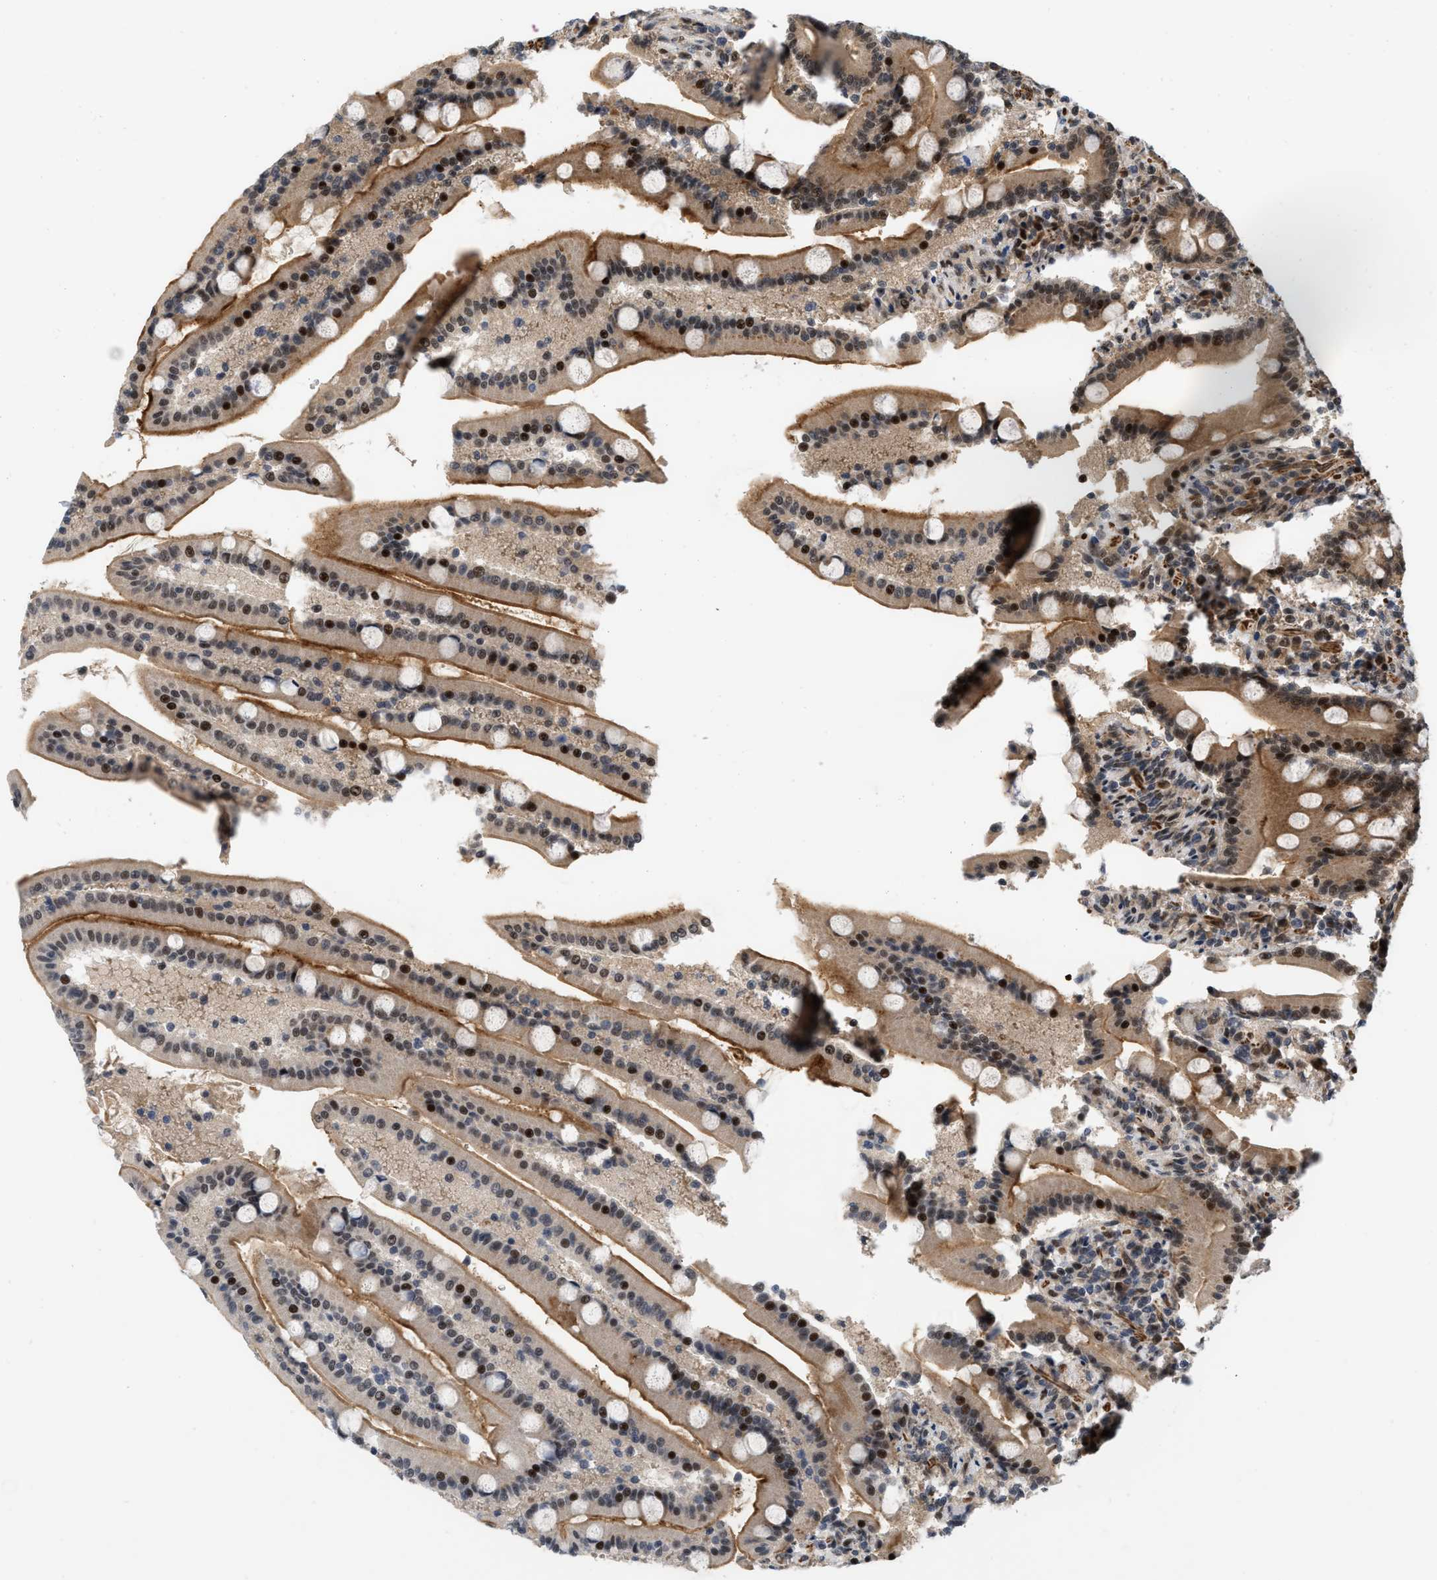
{"staining": {"intensity": "strong", "quantity": ">75%", "location": "cytoplasmic/membranous,nuclear"}, "tissue": "duodenum", "cell_type": "Glandular cells", "image_type": "normal", "snomed": [{"axis": "morphology", "description": "Normal tissue, NOS"}, {"axis": "topography", "description": "Duodenum"}], "caption": "Immunohistochemical staining of unremarkable human duodenum reveals strong cytoplasmic/membranous,nuclear protein staining in about >75% of glandular cells. (IHC, brightfield microscopy, high magnification).", "gene": "ANKRD11", "patient": {"sex": "male", "age": 54}}